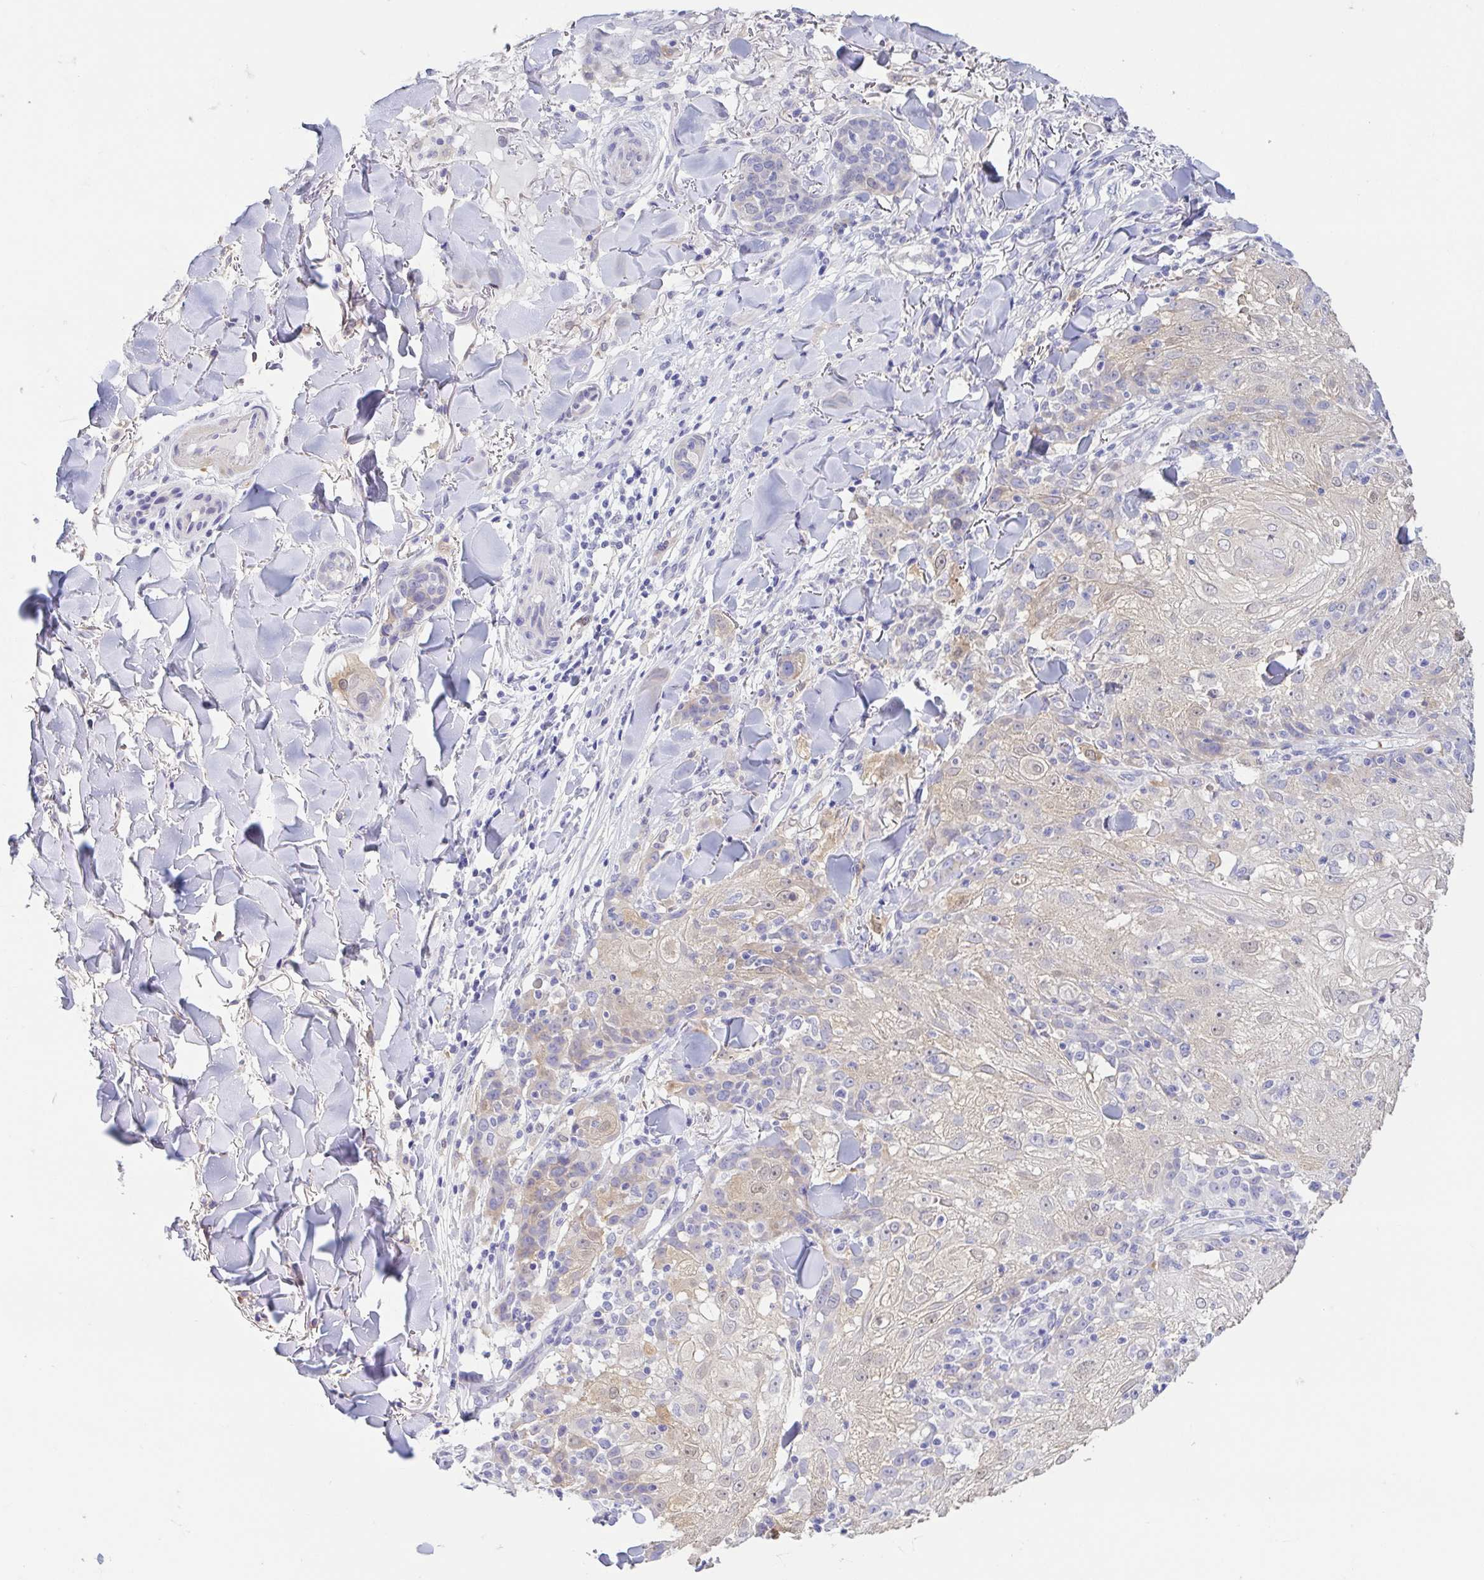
{"staining": {"intensity": "weak", "quantity": "<25%", "location": "cytoplasmic/membranous"}, "tissue": "skin cancer", "cell_type": "Tumor cells", "image_type": "cancer", "snomed": [{"axis": "morphology", "description": "Normal tissue, NOS"}, {"axis": "morphology", "description": "Squamous cell carcinoma, NOS"}, {"axis": "topography", "description": "Skin"}], "caption": "Photomicrograph shows no protein staining in tumor cells of skin cancer tissue.", "gene": "FABP3", "patient": {"sex": "female", "age": 83}}